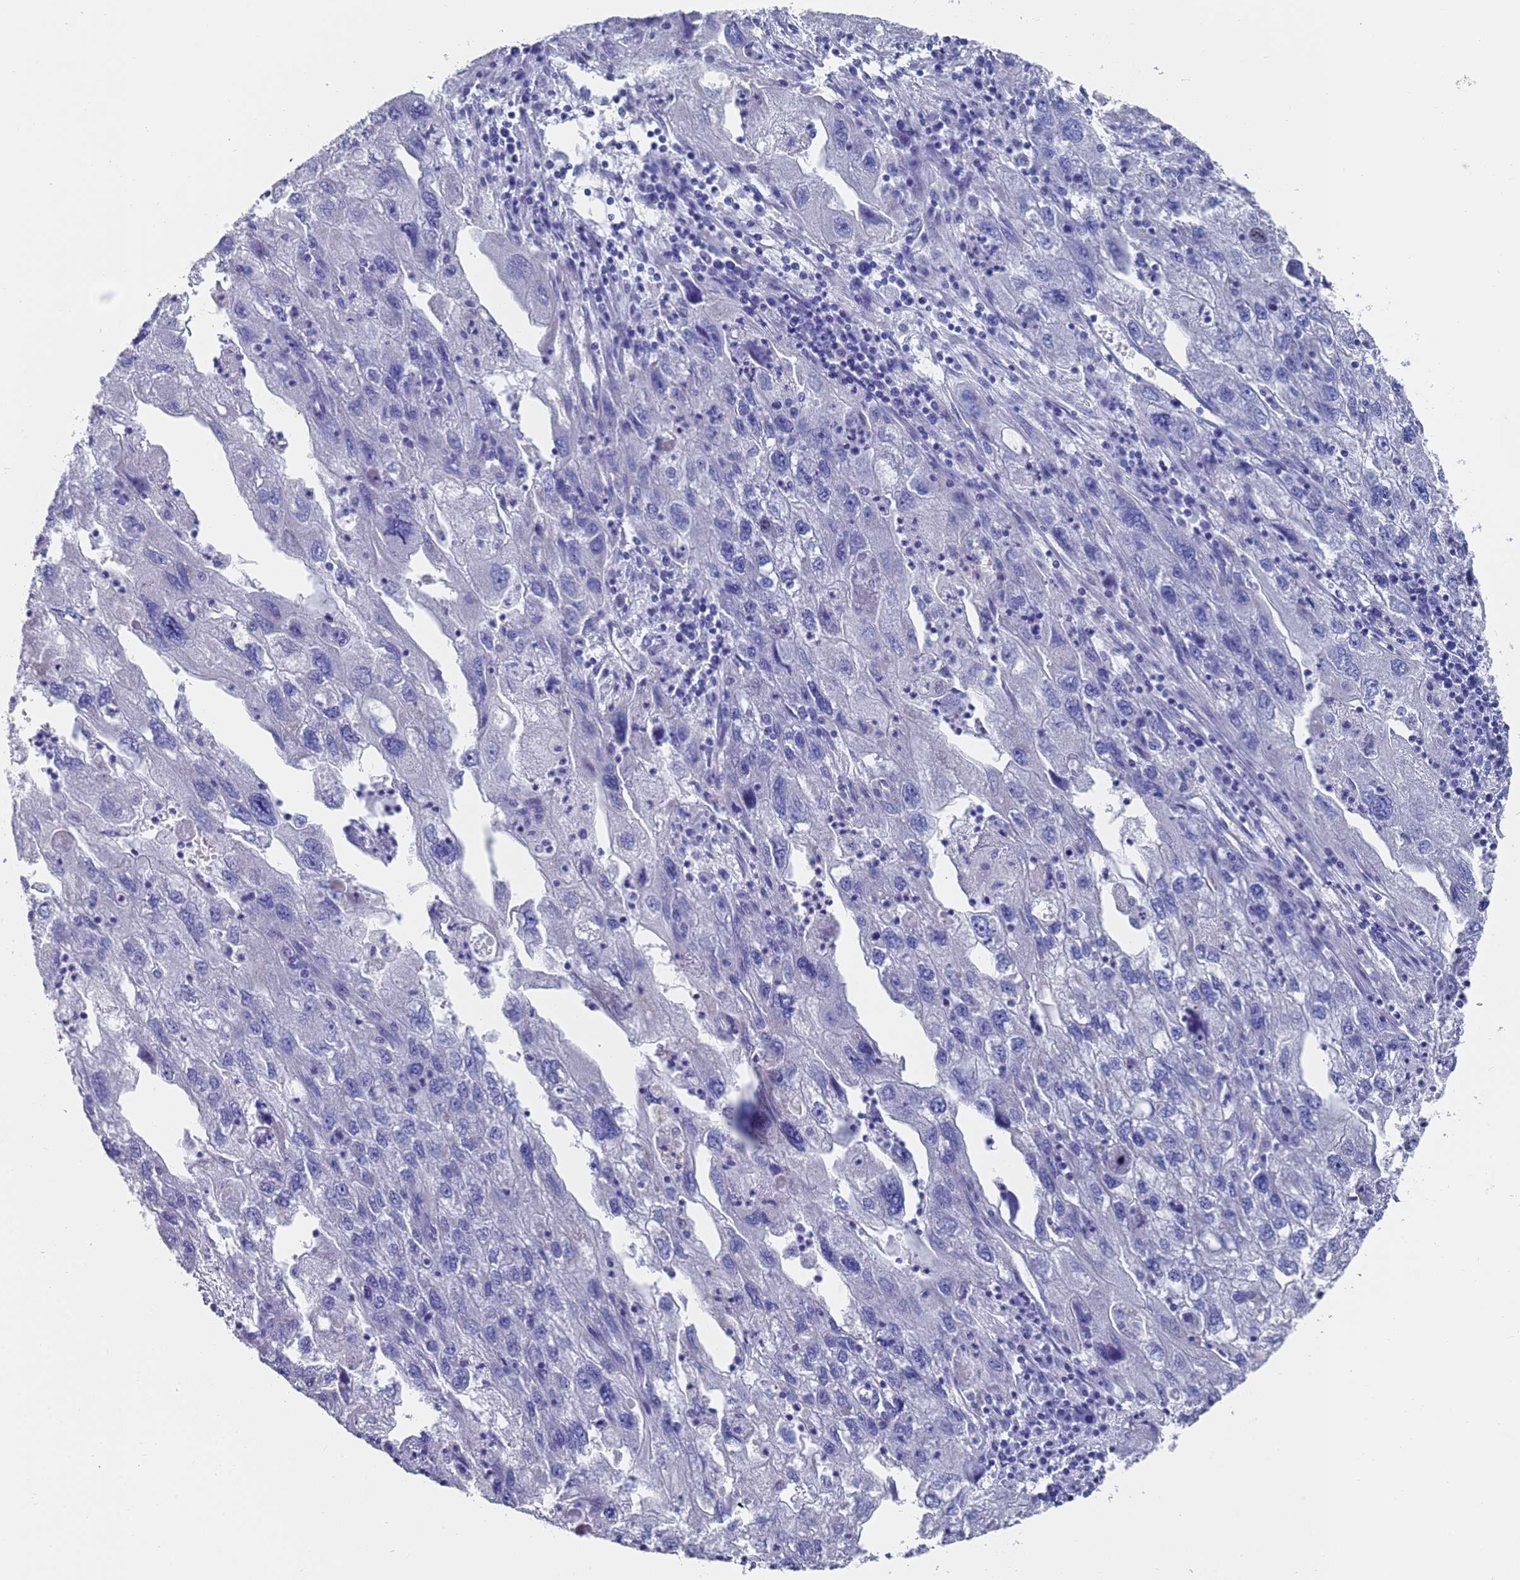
{"staining": {"intensity": "negative", "quantity": "none", "location": "none"}, "tissue": "endometrial cancer", "cell_type": "Tumor cells", "image_type": "cancer", "snomed": [{"axis": "morphology", "description": "Adenocarcinoma, NOS"}, {"axis": "topography", "description": "Endometrium"}], "caption": "A histopathology image of human endometrial adenocarcinoma is negative for staining in tumor cells.", "gene": "SCAPER", "patient": {"sex": "female", "age": 49}}